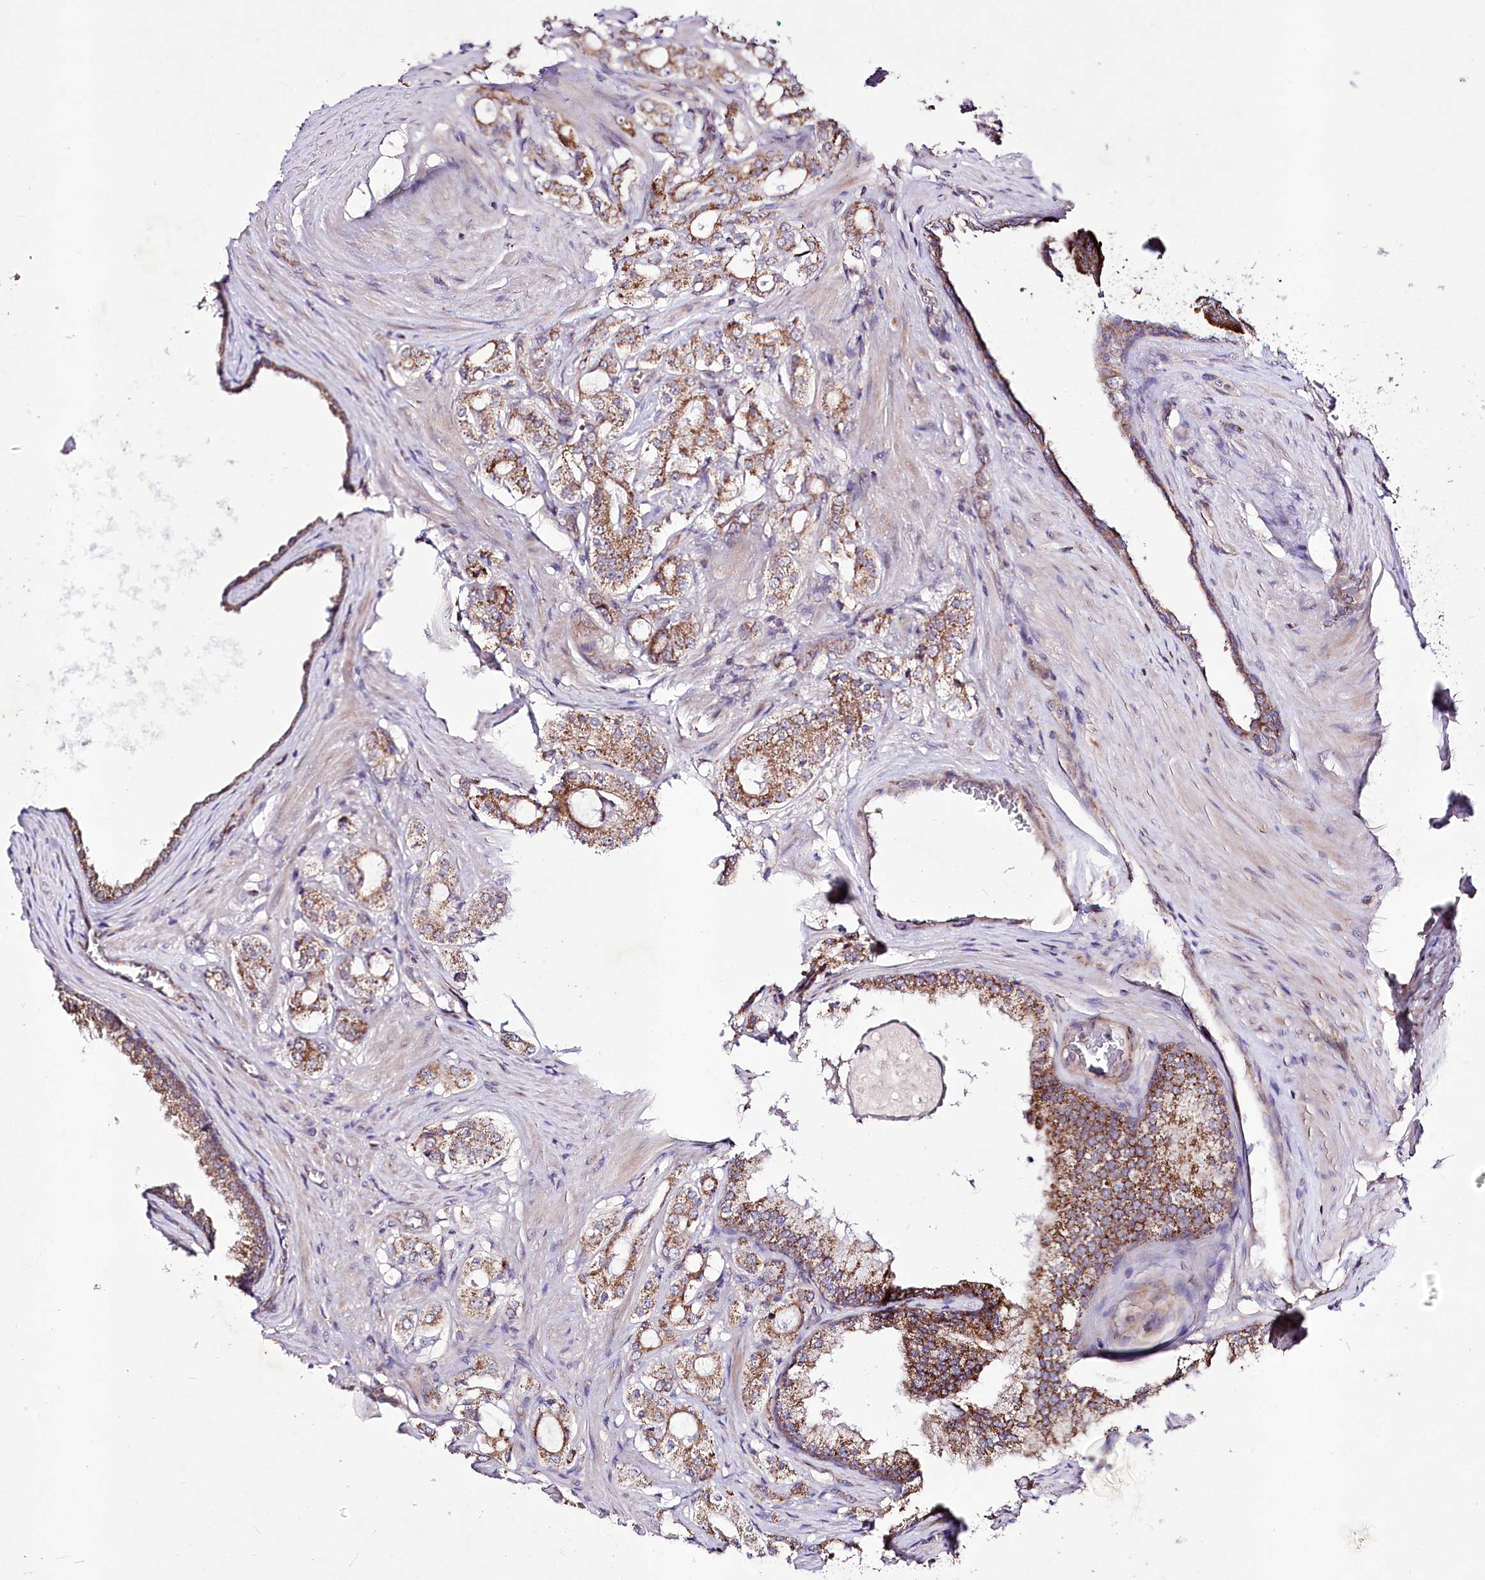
{"staining": {"intensity": "moderate", "quantity": ">75%", "location": "cytoplasmic/membranous"}, "tissue": "prostate cancer", "cell_type": "Tumor cells", "image_type": "cancer", "snomed": [{"axis": "morphology", "description": "Adenocarcinoma, High grade"}, {"axis": "topography", "description": "Prostate"}], "caption": "Protein expression analysis of prostate cancer shows moderate cytoplasmic/membranous expression in about >75% of tumor cells.", "gene": "ATE1", "patient": {"sex": "male", "age": 63}}